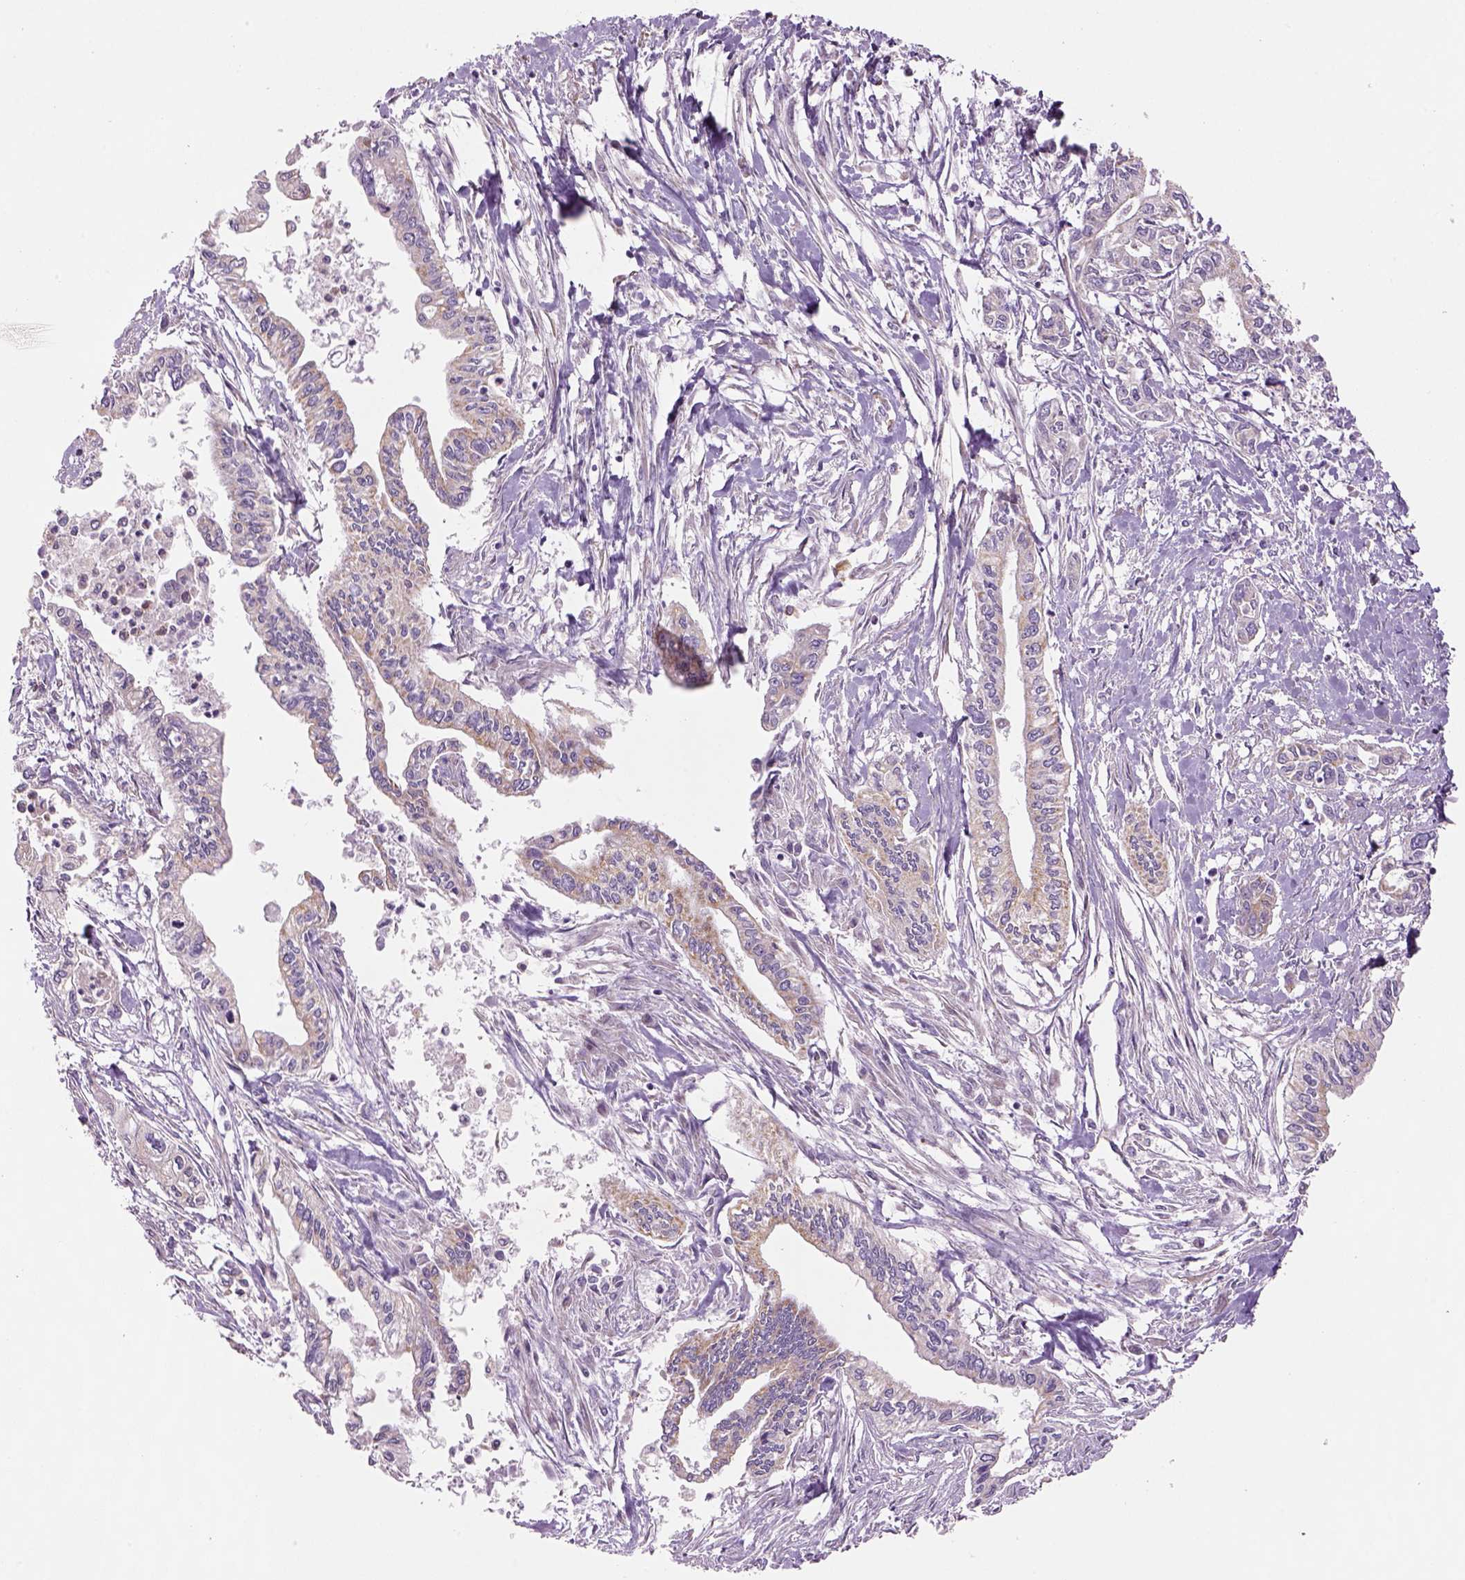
{"staining": {"intensity": "weak", "quantity": "25%-75%", "location": "cytoplasmic/membranous"}, "tissue": "pancreatic cancer", "cell_type": "Tumor cells", "image_type": "cancer", "snomed": [{"axis": "morphology", "description": "Adenocarcinoma, NOS"}, {"axis": "topography", "description": "Pancreas"}], "caption": "An image of pancreatic cancer stained for a protein reveals weak cytoplasmic/membranous brown staining in tumor cells.", "gene": "IFT52", "patient": {"sex": "male", "age": 60}}